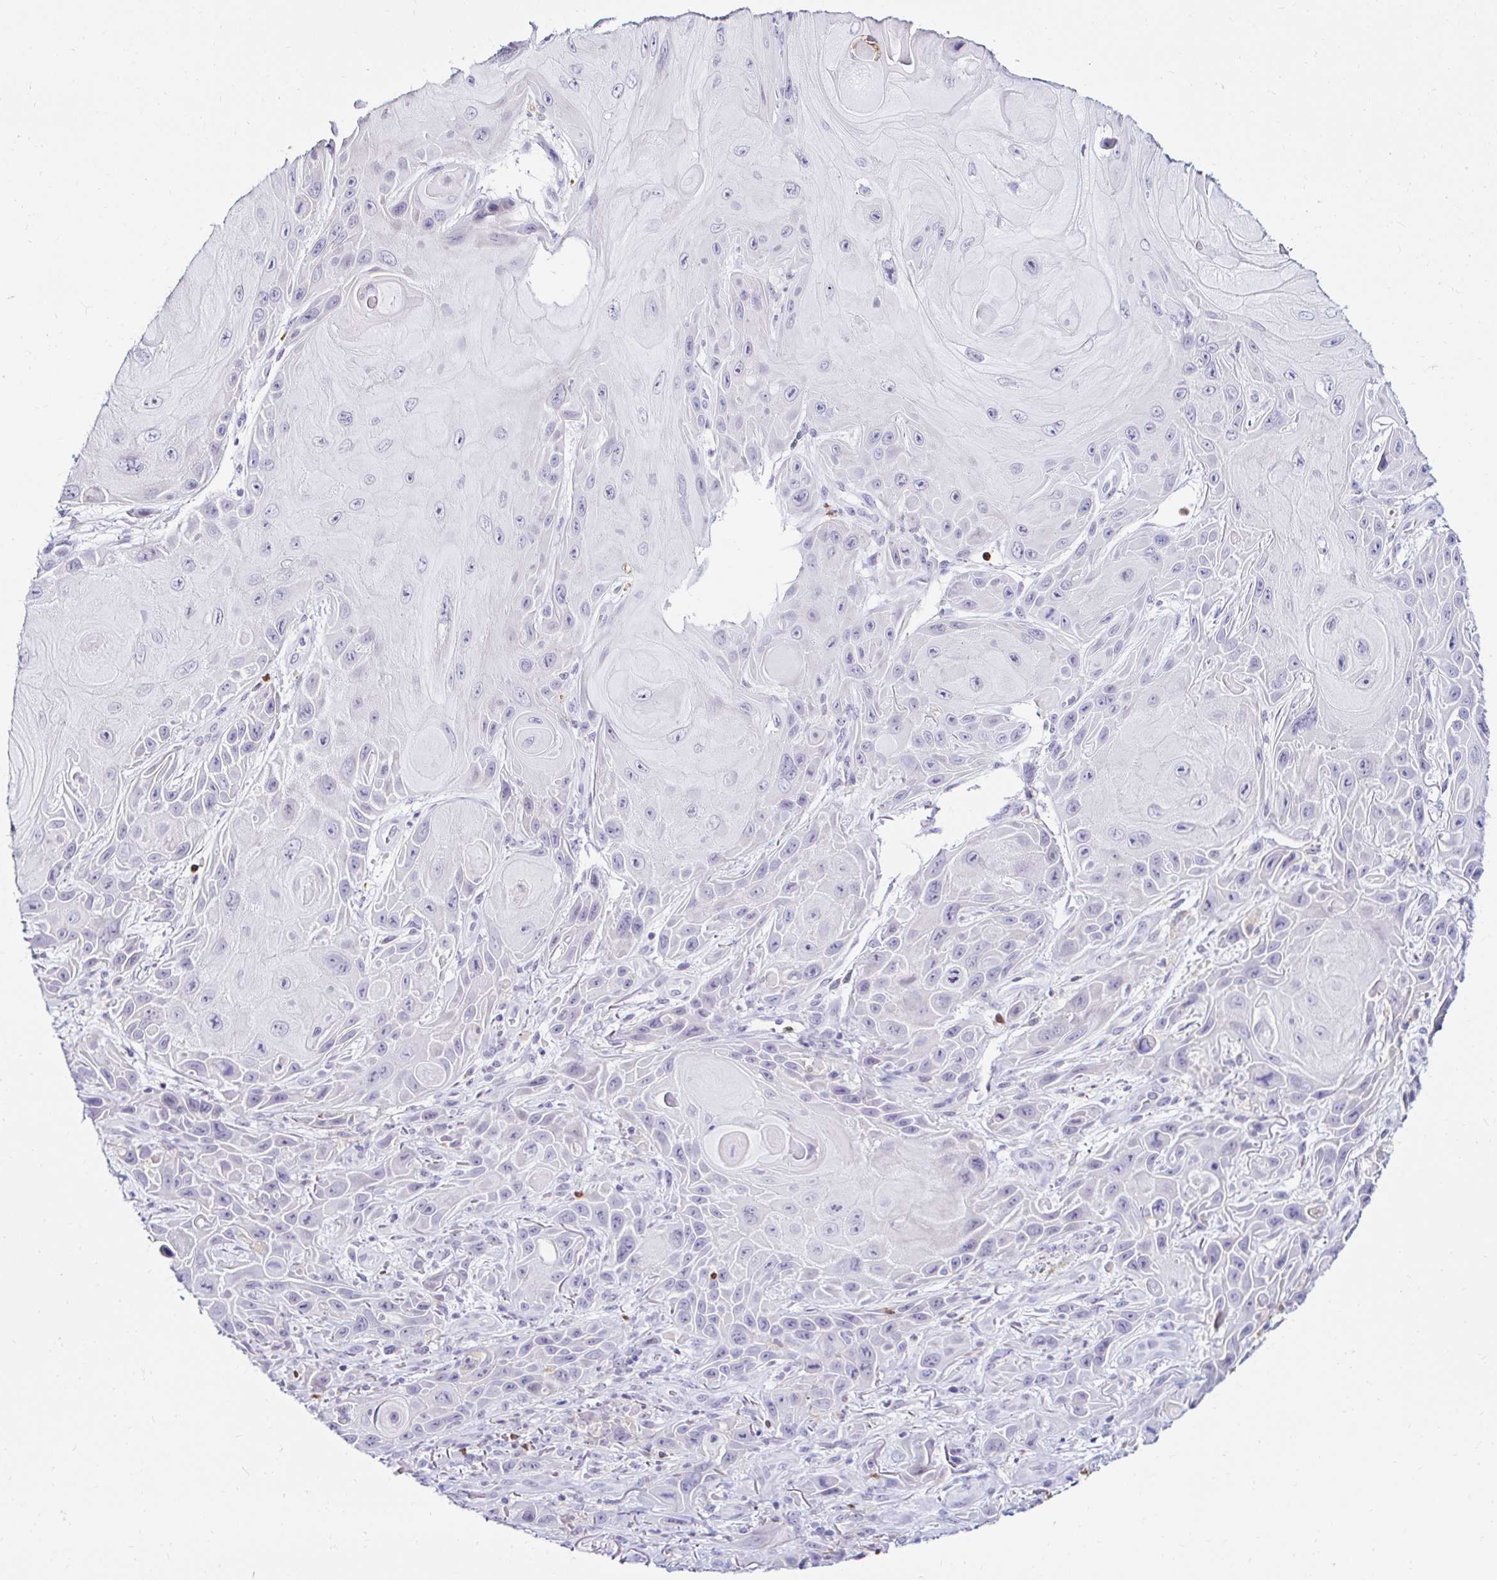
{"staining": {"intensity": "negative", "quantity": "none", "location": "none"}, "tissue": "skin cancer", "cell_type": "Tumor cells", "image_type": "cancer", "snomed": [{"axis": "morphology", "description": "Squamous cell carcinoma, NOS"}, {"axis": "topography", "description": "Skin"}], "caption": "High power microscopy micrograph of an IHC image of skin squamous cell carcinoma, revealing no significant staining in tumor cells.", "gene": "CYBB", "patient": {"sex": "female", "age": 94}}